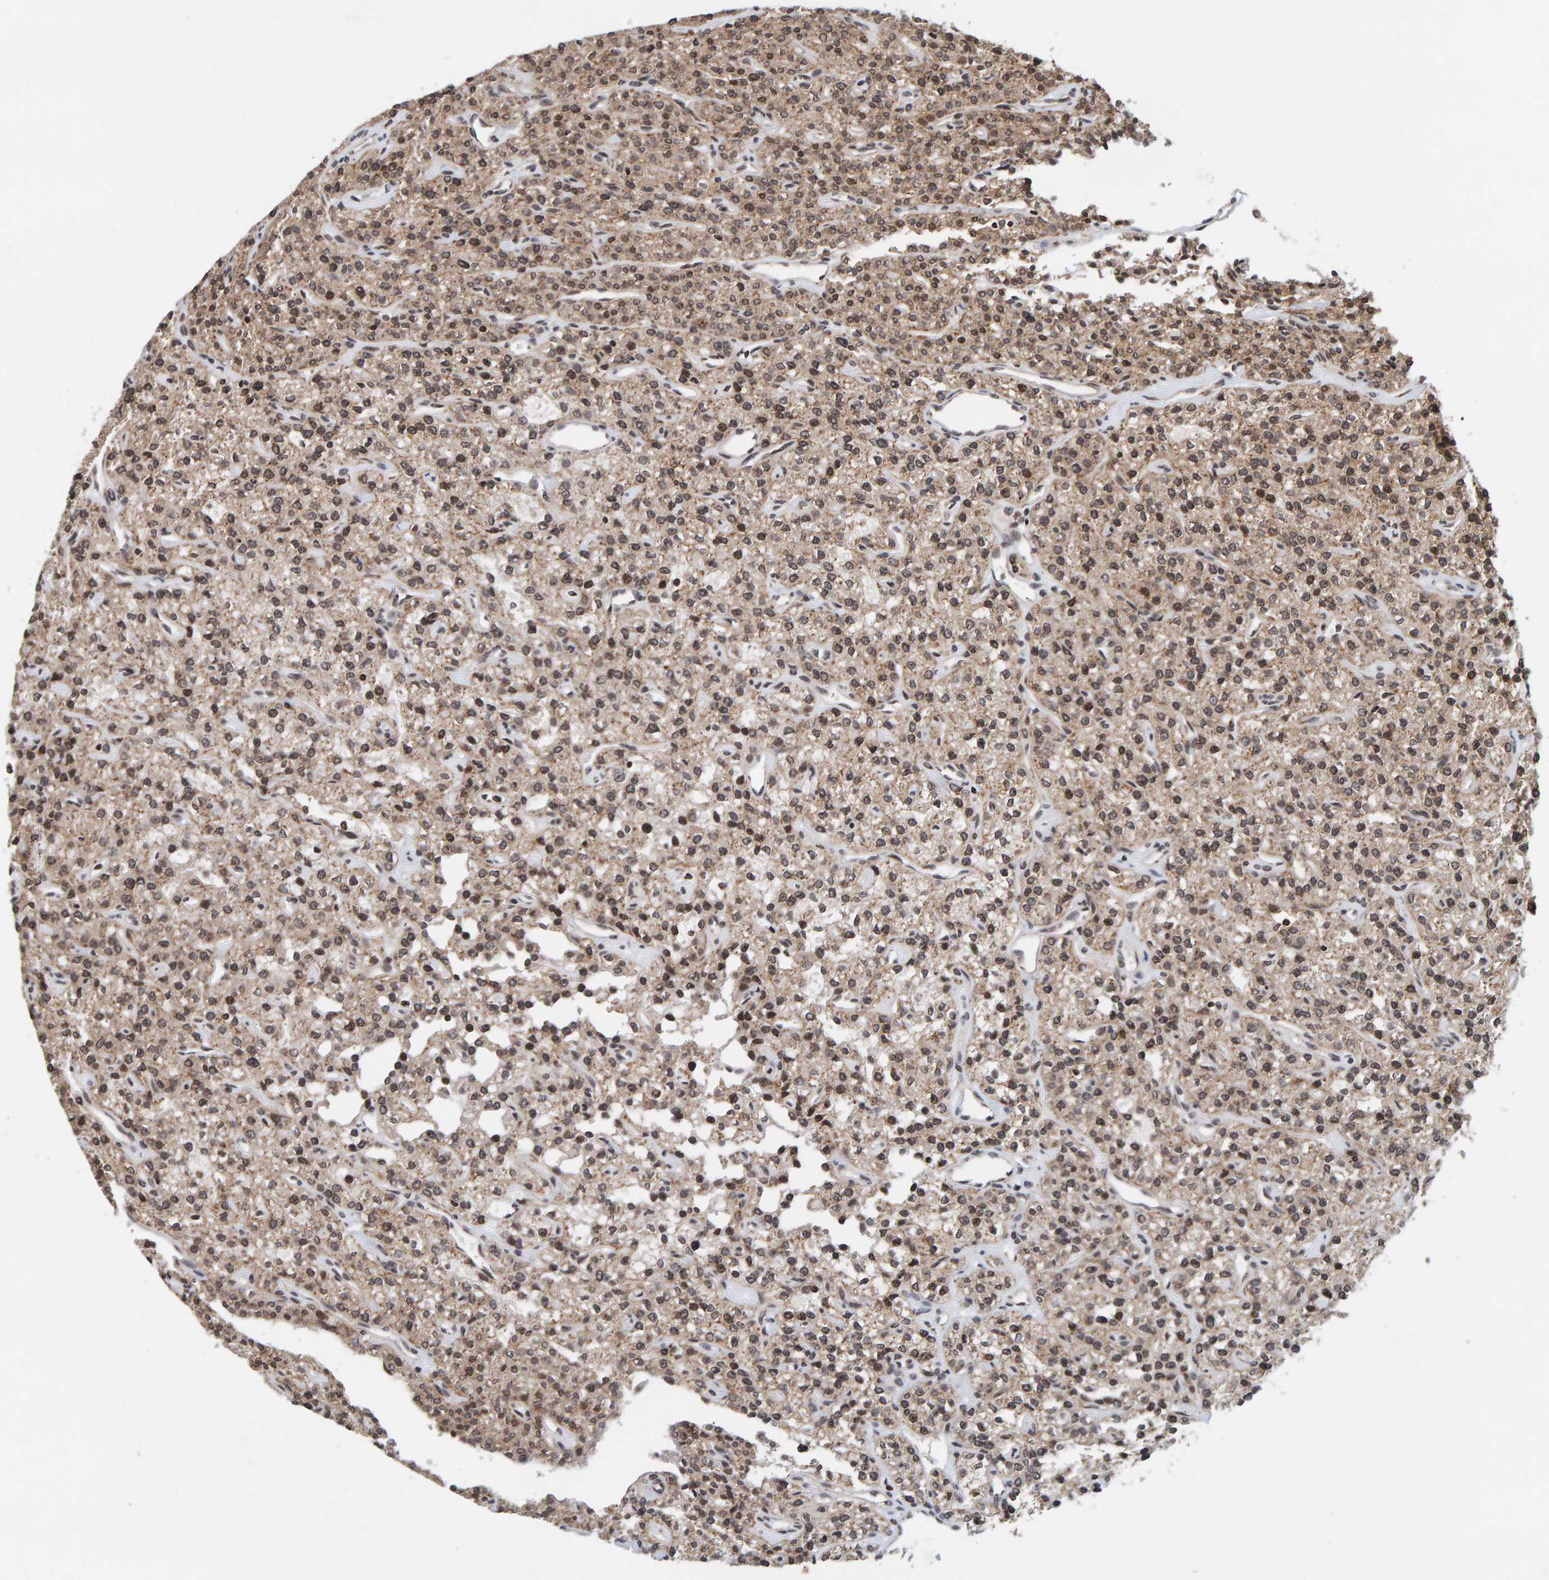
{"staining": {"intensity": "moderate", "quantity": ">75%", "location": "cytoplasmic/membranous,nuclear"}, "tissue": "parathyroid gland", "cell_type": "Glandular cells", "image_type": "normal", "snomed": [{"axis": "morphology", "description": "Normal tissue, NOS"}, {"axis": "topography", "description": "Parathyroid gland"}], "caption": "Parathyroid gland stained with DAB (3,3'-diaminobenzidine) immunohistochemistry (IHC) reveals medium levels of moderate cytoplasmic/membranous,nuclear expression in approximately >75% of glandular cells.", "gene": "CCDC182", "patient": {"sex": "male", "age": 46}}